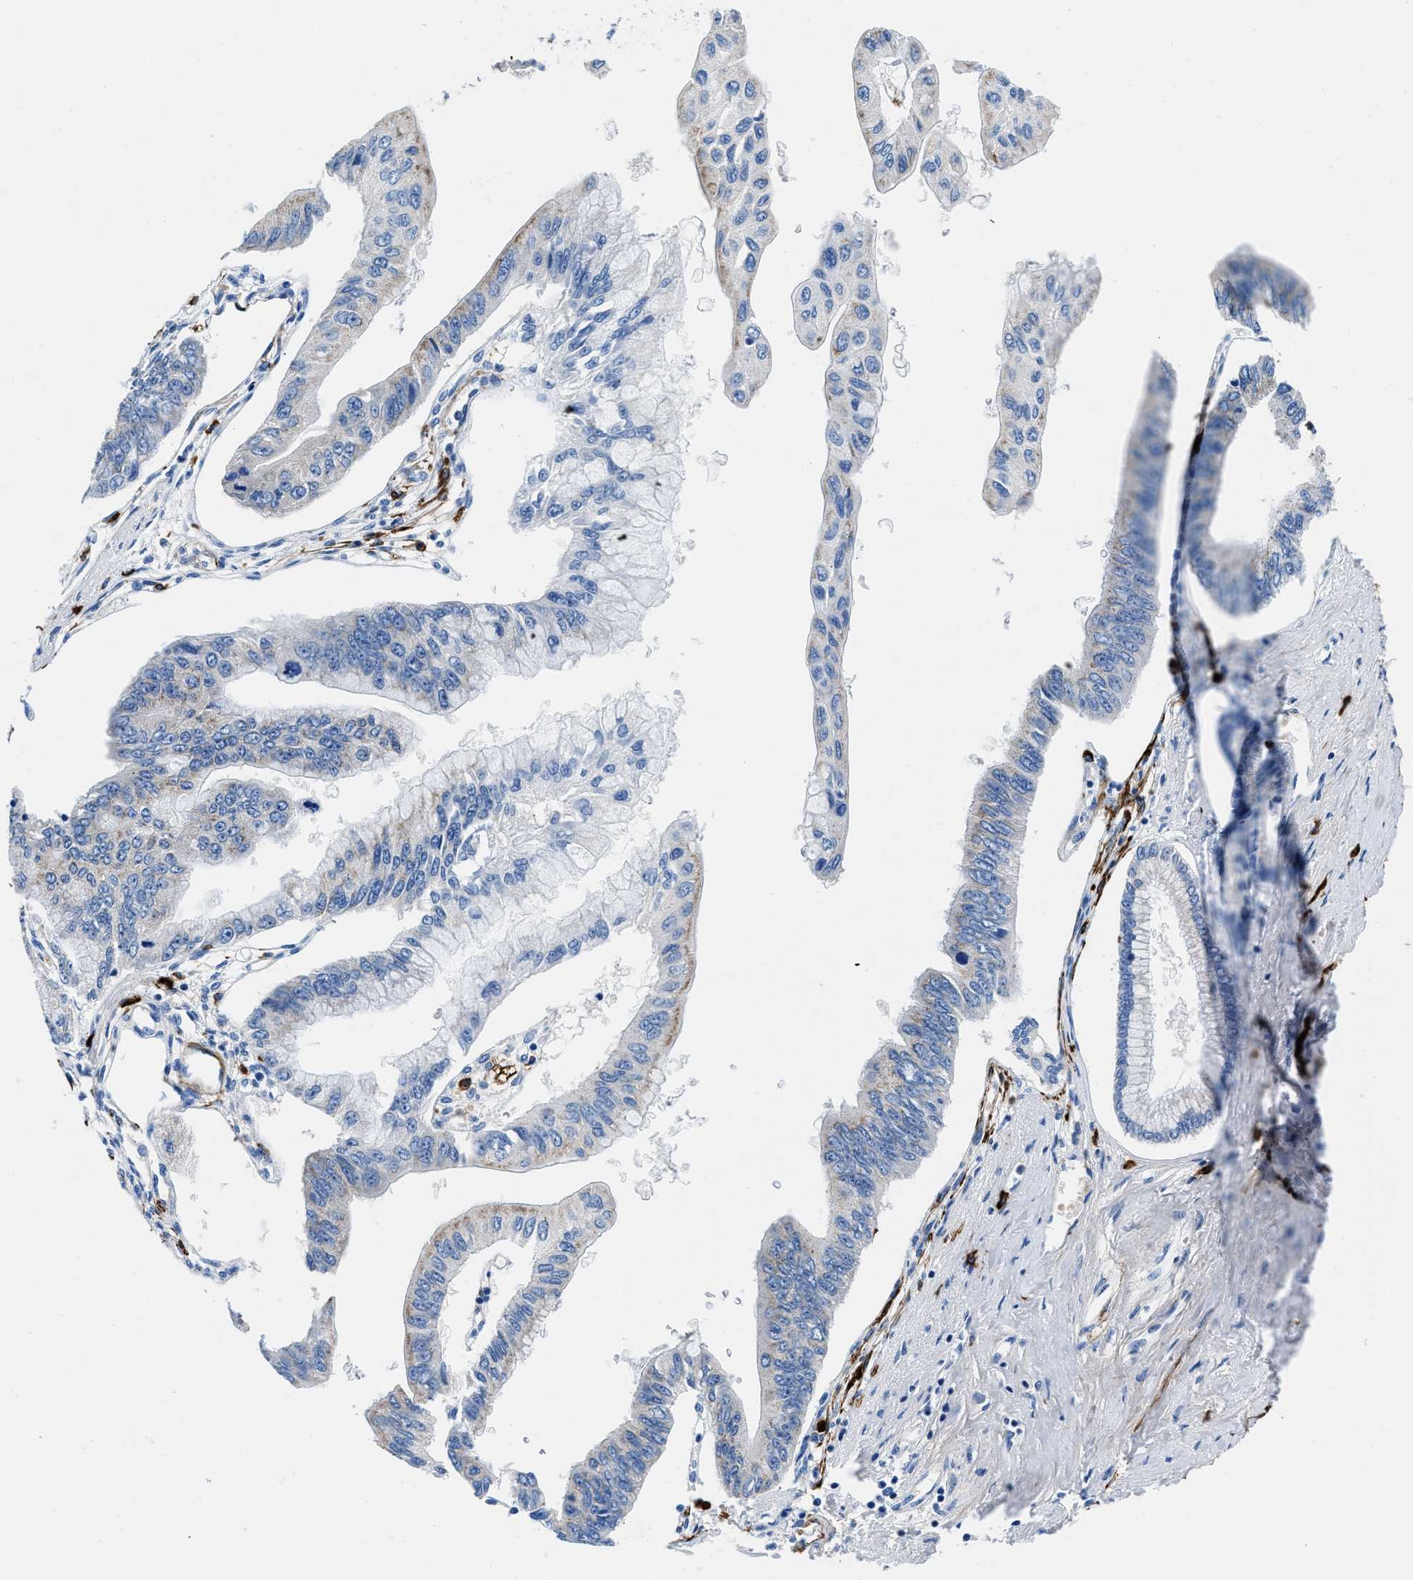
{"staining": {"intensity": "weak", "quantity": "<25%", "location": "cytoplasmic/membranous"}, "tissue": "pancreatic cancer", "cell_type": "Tumor cells", "image_type": "cancer", "snomed": [{"axis": "morphology", "description": "Adenocarcinoma, NOS"}, {"axis": "topography", "description": "Pancreas"}], "caption": "Adenocarcinoma (pancreatic) was stained to show a protein in brown. There is no significant staining in tumor cells.", "gene": "TEX261", "patient": {"sex": "female", "age": 77}}